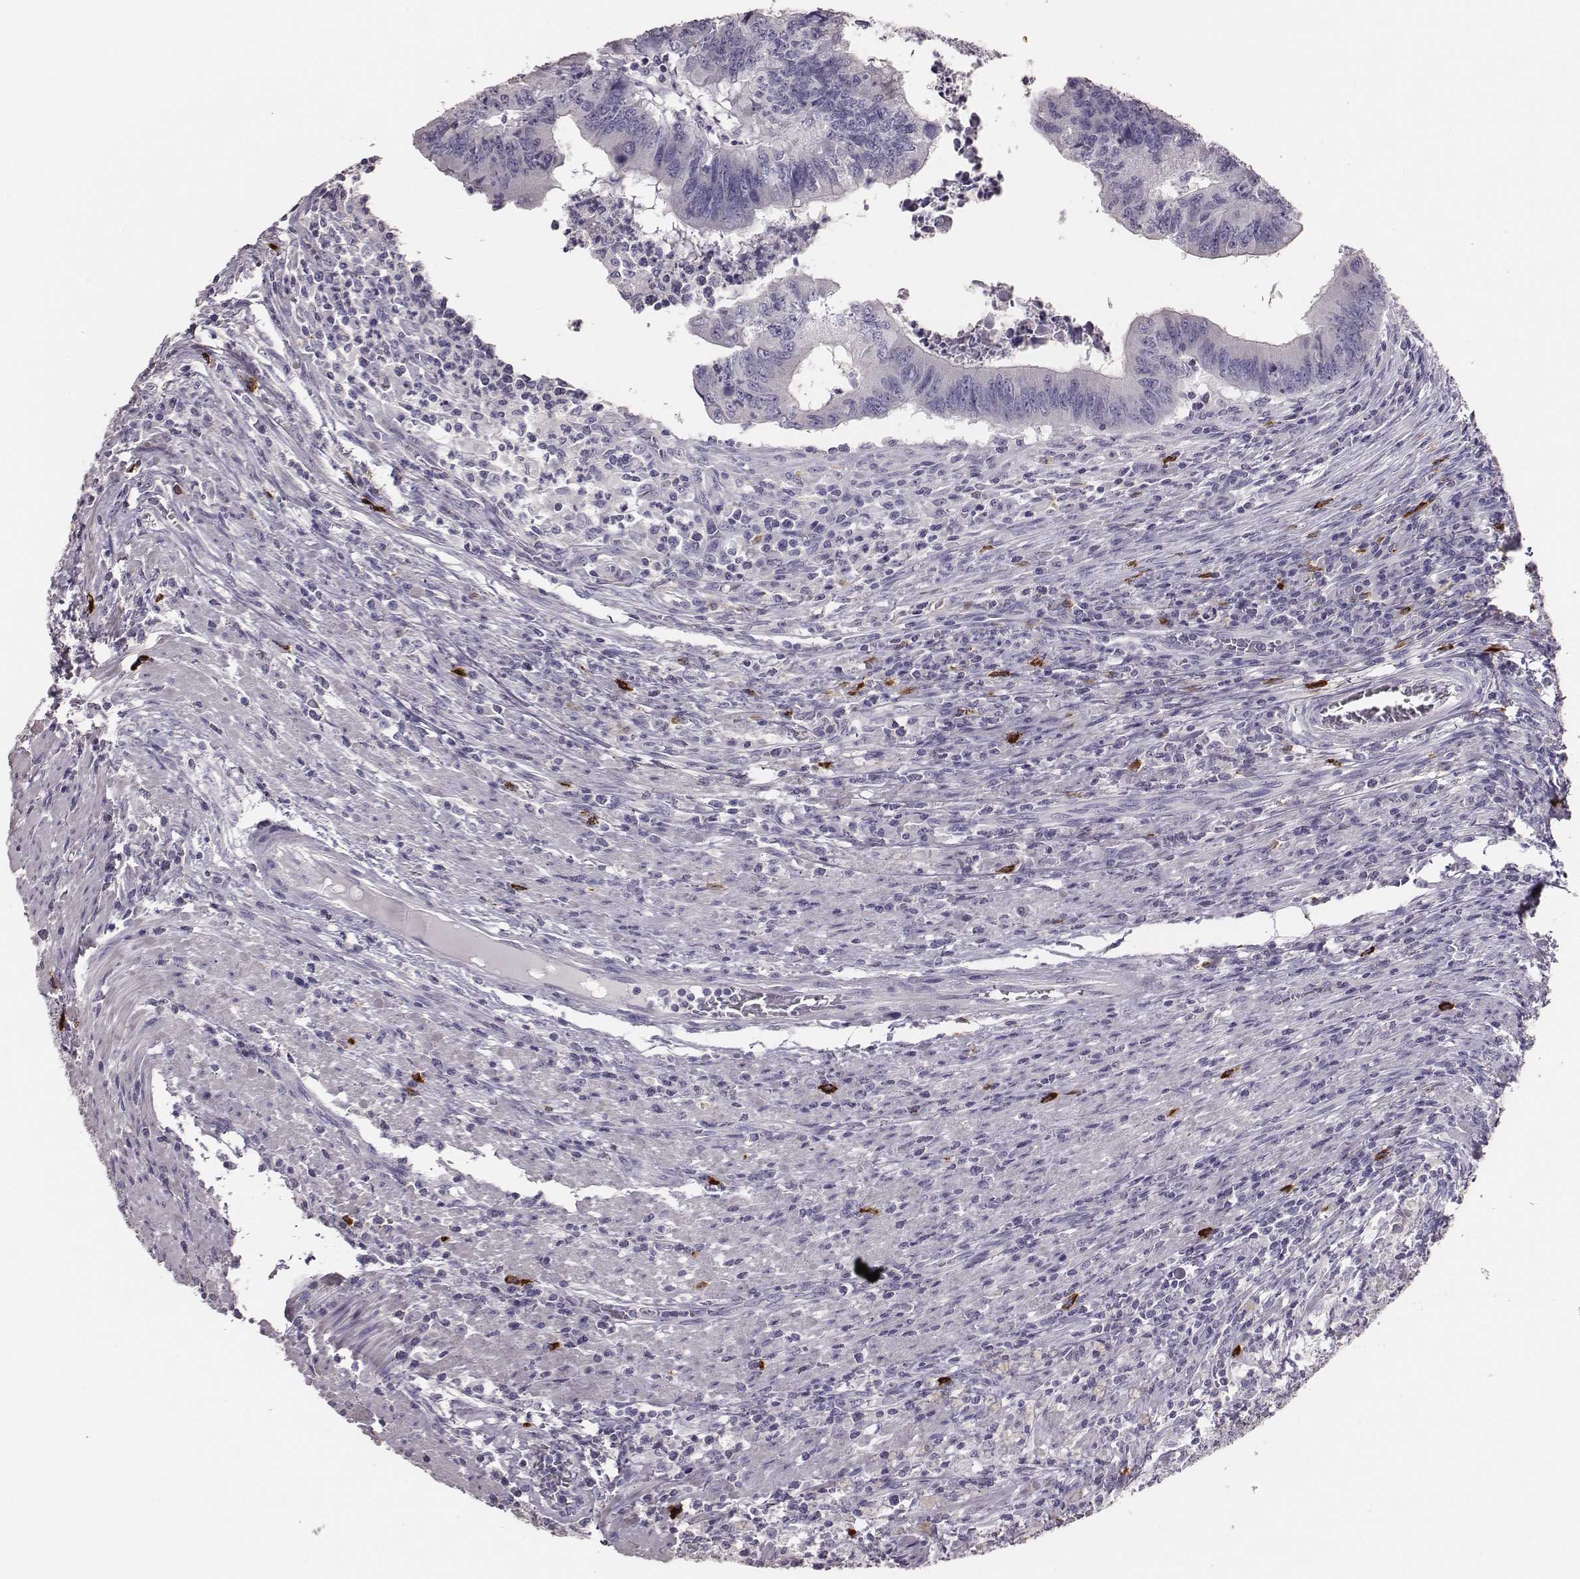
{"staining": {"intensity": "negative", "quantity": "none", "location": "none"}, "tissue": "colorectal cancer", "cell_type": "Tumor cells", "image_type": "cancer", "snomed": [{"axis": "morphology", "description": "Adenocarcinoma, NOS"}, {"axis": "topography", "description": "Colon"}], "caption": "The micrograph reveals no staining of tumor cells in colorectal cancer. (DAB immunohistochemistry visualized using brightfield microscopy, high magnification).", "gene": "P2RY10", "patient": {"sex": "male", "age": 53}}